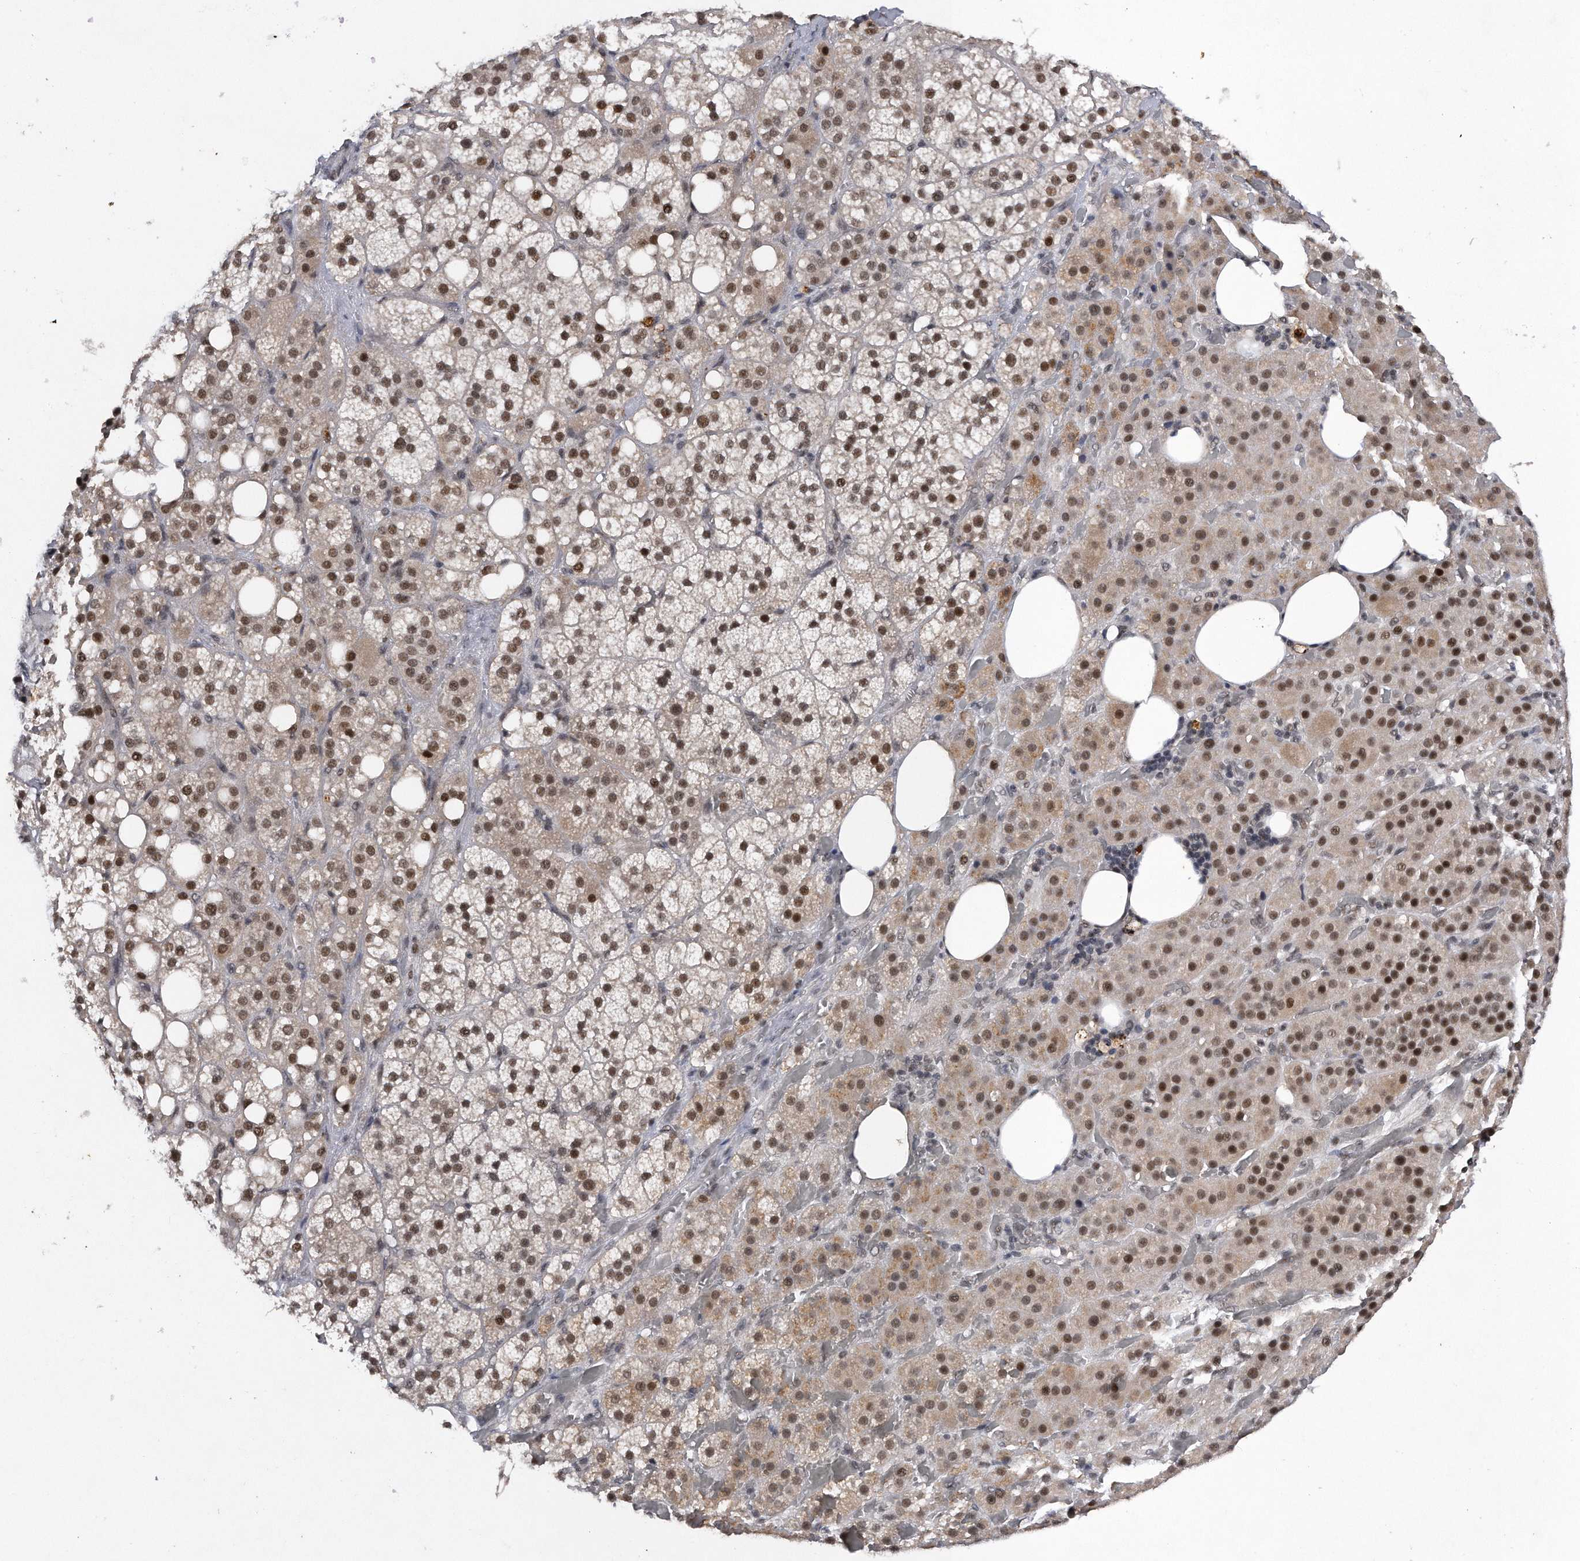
{"staining": {"intensity": "strong", "quantity": ">75%", "location": "cytoplasmic/membranous,nuclear"}, "tissue": "adrenal gland", "cell_type": "Glandular cells", "image_type": "normal", "snomed": [{"axis": "morphology", "description": "Normal tissue, NOS"}, {"axis": "topography", "description": "Adrenal gland"}], "caption": "Approximately >75% of glandular cells in unremarkable human adrenal gland exhibit strong cytoplasmic/membranous,nuclear protein expression as visualized by brown immunohistochemical staining.", "gene": "VIRMA", "patient": {"sex": "female", "age": 59}}